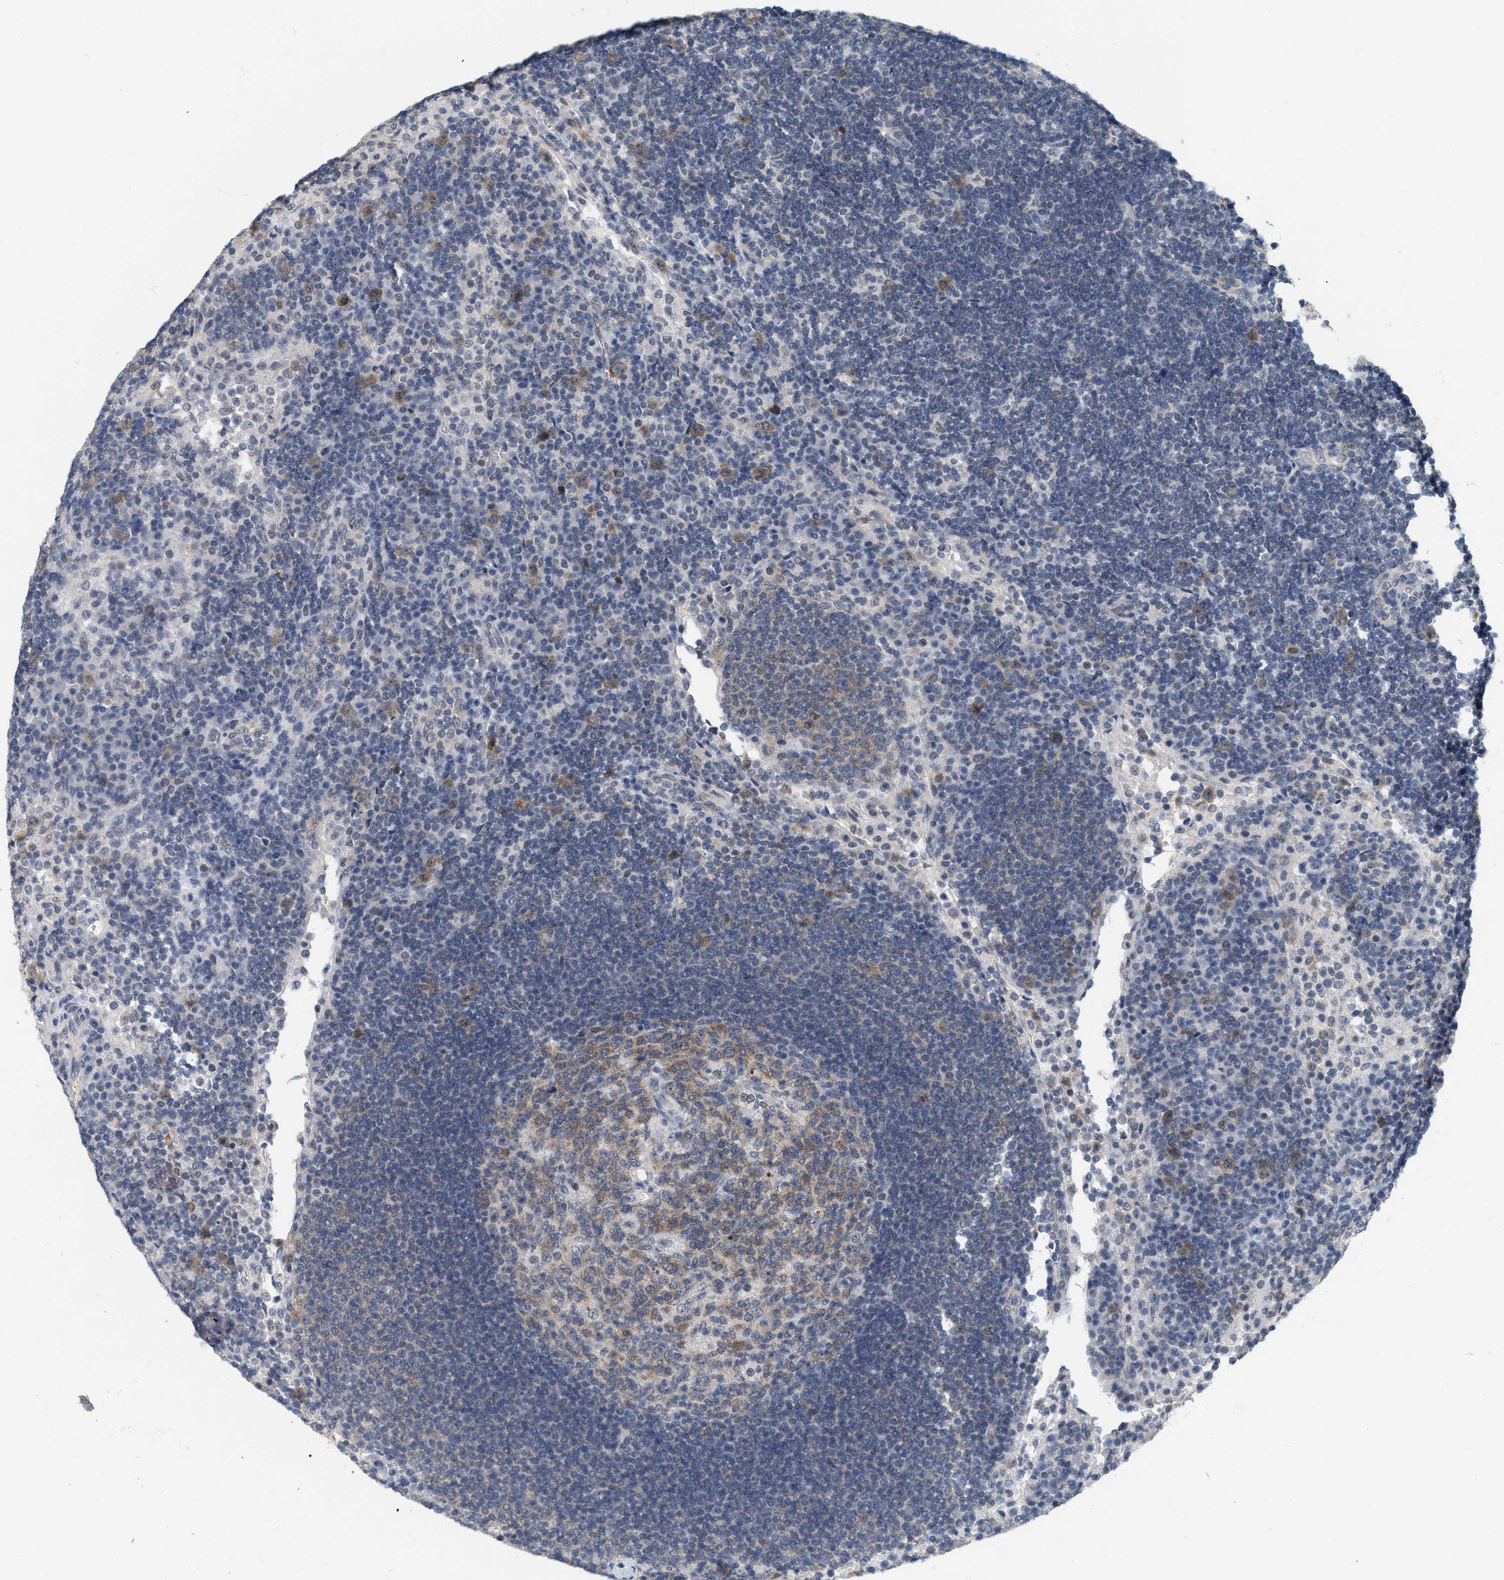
{"staining": {"intensity": "moderate", "quantity": ">75%", "location": "cytoplasmic/membranous"}, "tissue": "lymph node", "cell_type": "Germinal center cells", "image_type": "normal", "snomed": [{"axis": "morphology", "description": "Normal tissue, NOS"}, {"axis": "topography", "description": "Lymph node"}], "caption": "This photomicrograph shows IHC staining of unremarkable lymph node, with medium moderate cytoplasmic/membranous positivity in approximately >75% of germinal center cells.", "gene": "RUVBL1", "patient": {"sex": "female", "age": 53}}